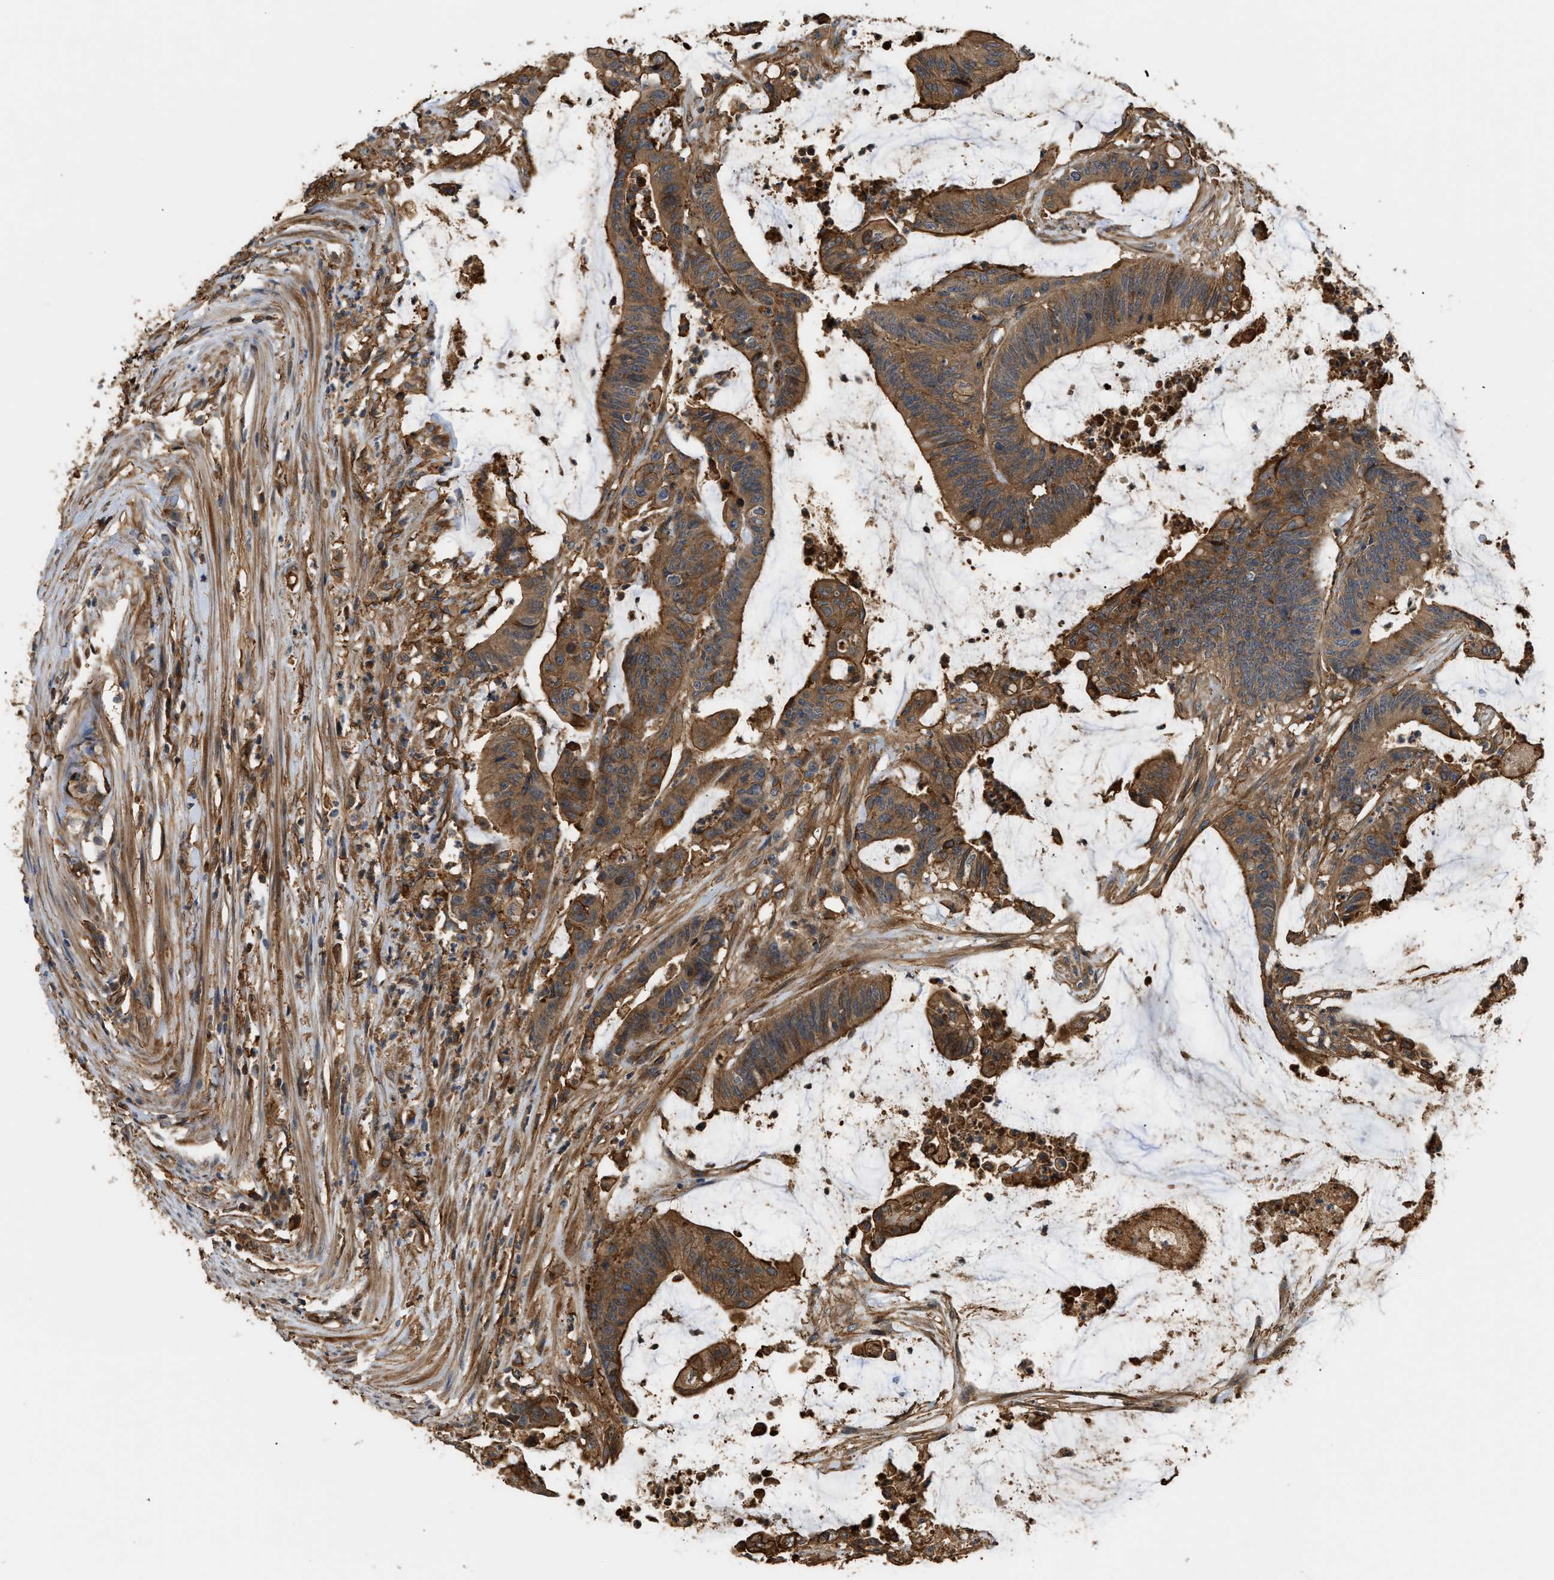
{"staining": {"intensity": "moderate", "quantity": ">75%", "location": "cytoplasmic/membranous"}, "tissue": "colorectal cancer", "cell_type": "Tumor cells", "image_type": "cancer", "snomed": [{"axis": "morphology", "description": "Adenocarcinoma, NOS"}, {"axis": "topography", "description": "Rectum"}], "caption": "An image of human colorectal adenocarcinoma stained for a protein reveals moderate cytoplasmic/membranous brown staining in tumor cells.", "gene": "DDHD2", "patient": {"sex": "female", "age": 66}}